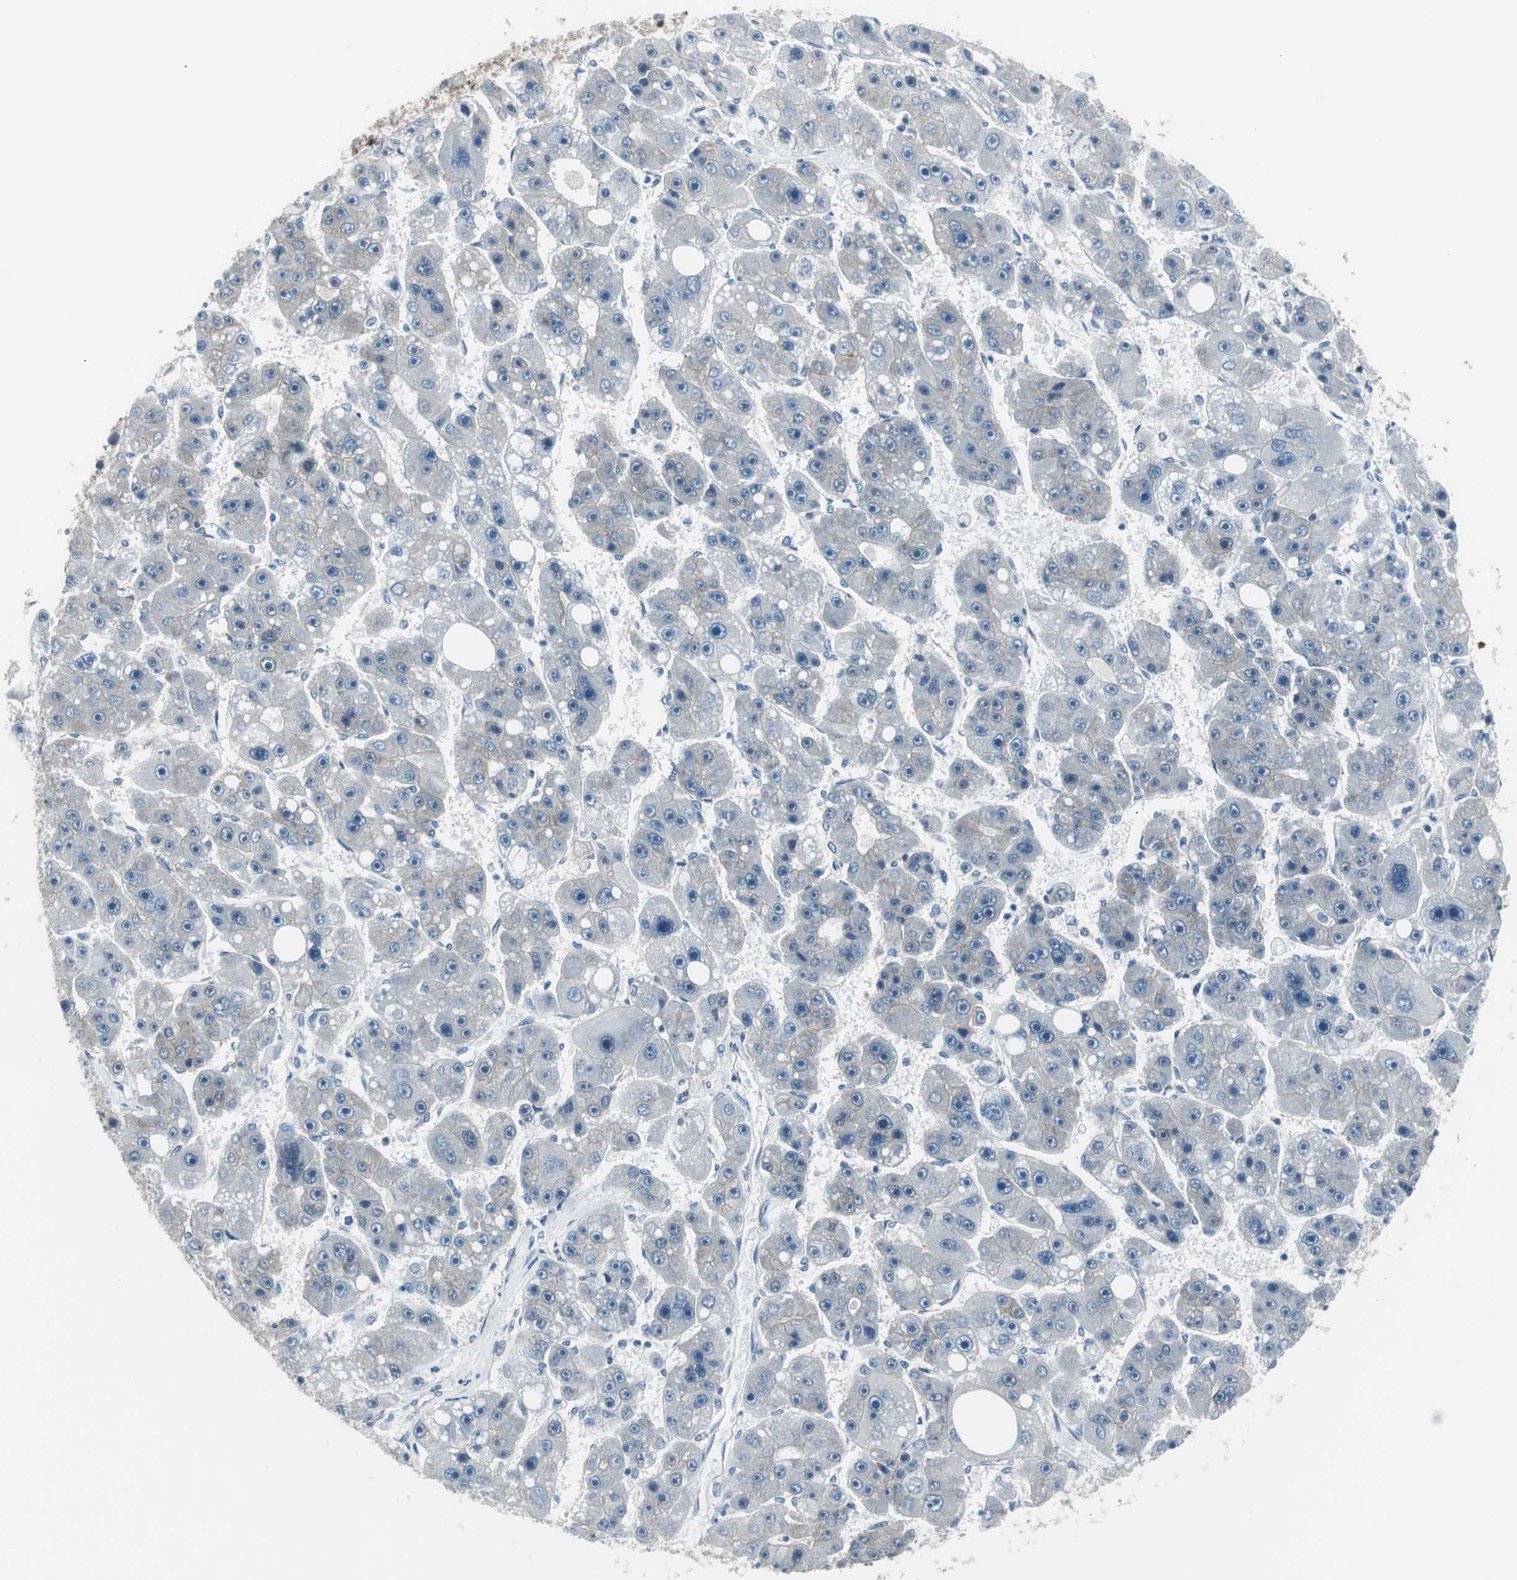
{"staining": {"intensity": "weak", "quantity": "25%-75%", "location": "cytoplasmic/membranous"}, "tissue": "liver cancer", "cell_type": "Tumor cells", "image_type": "cancer", "snomed": [{"axis": "morphology", "description": "Carcinoma, Hepatocellular, NOS"}, {"axis": "topography", "description": "Liver"}], "caption": "A low amount of weak cytoplasmic/membranous expression is identified in approximately 25%-75% of tumor cells in liver cancer tissue. (IHC, brightfield microscopy, high magnification).", "gene": "STXBP4", "patient": {"sex": "female", "age": 61}}